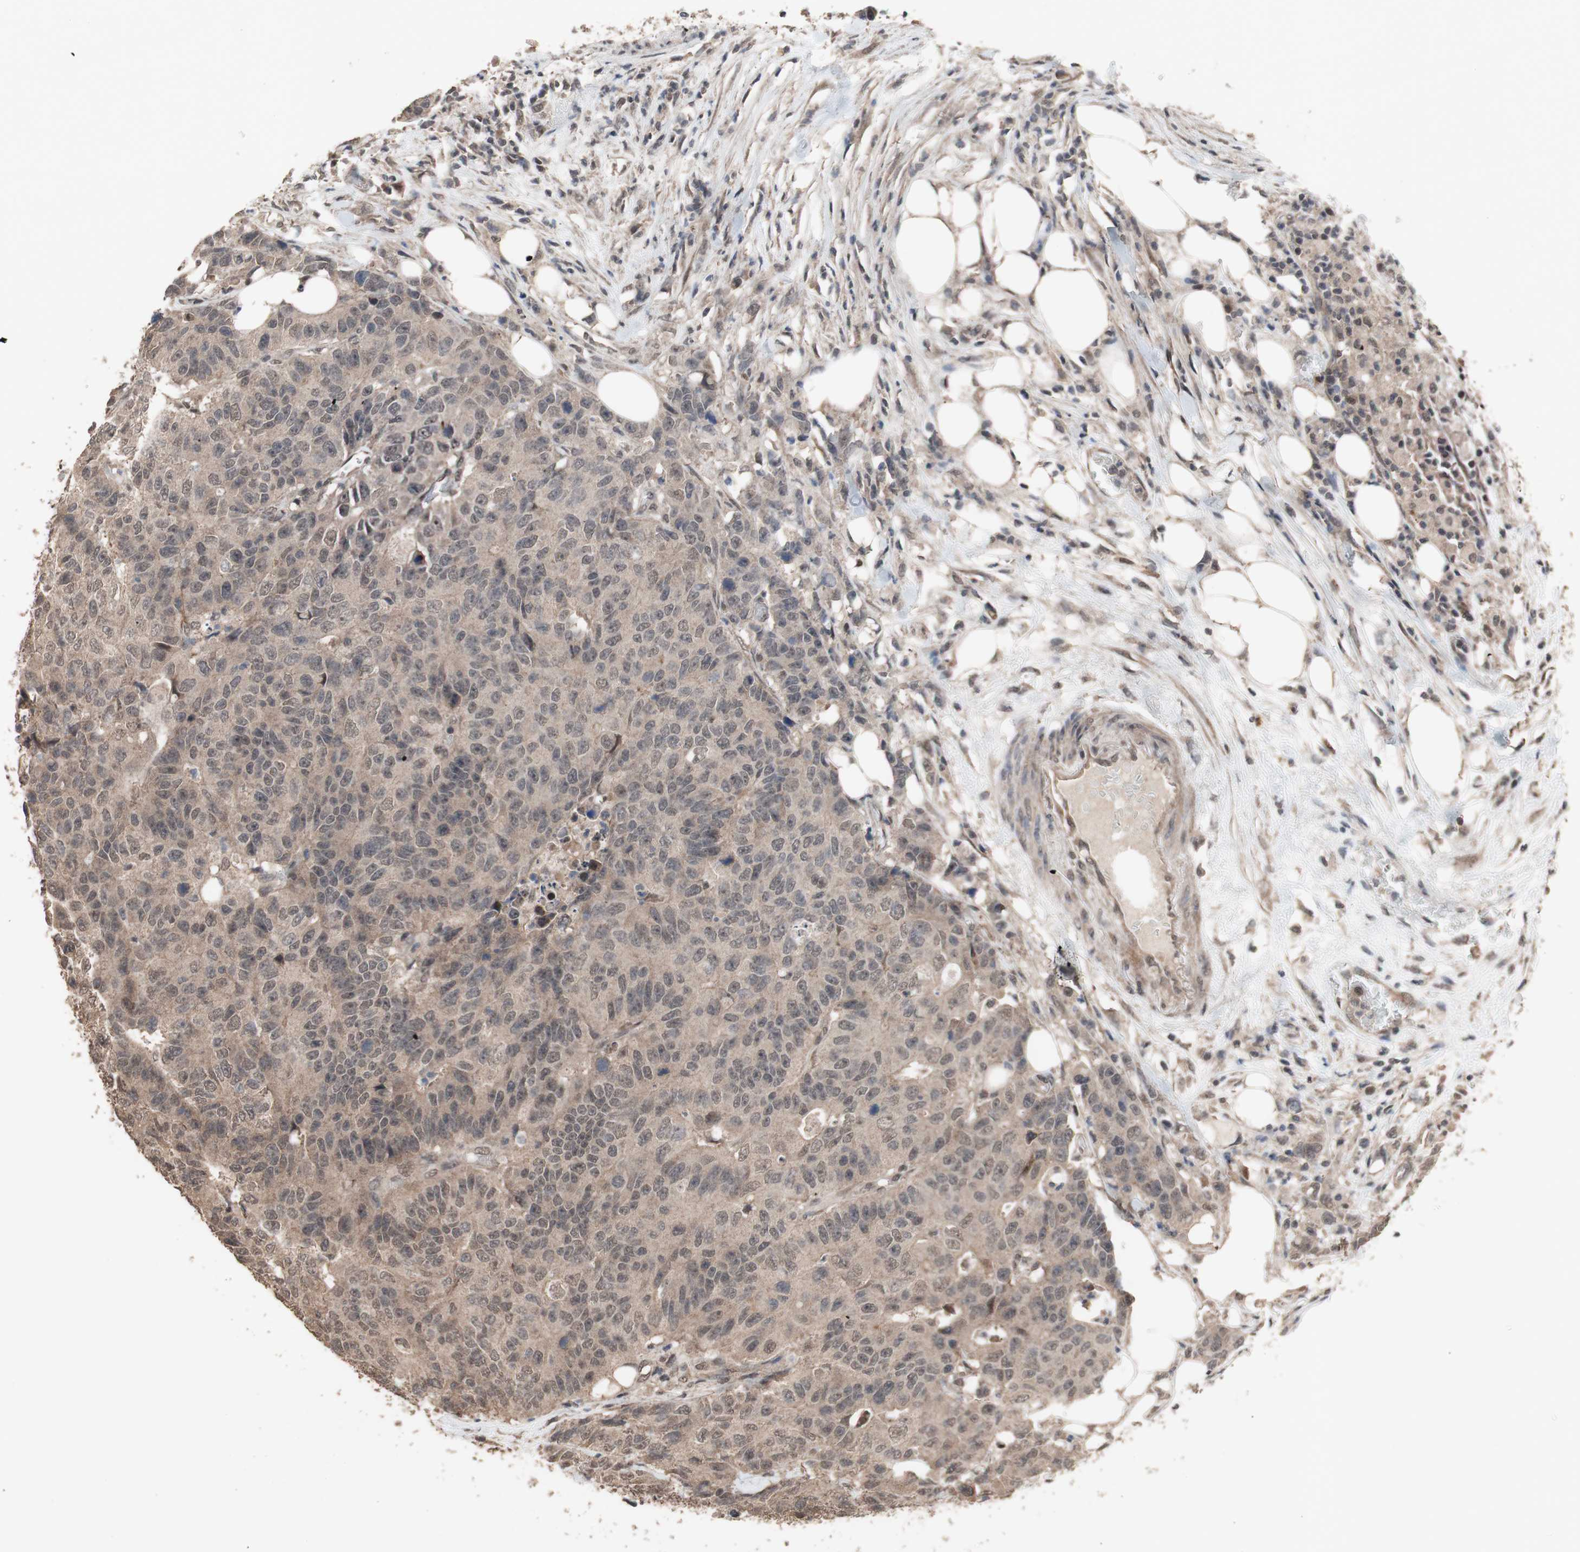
{"staining": {"intensity": "moderate", "quantity": ">75%", "location": "cytoplasmic/membranous"}, "tissue": "colorectal cancer", "cell_type": "Tumor cells", "image_type": "cancer", "snomed": [{"axis": "morphology", "description": "Adenocarcinoma, NOS"}, {"axis": "topography", "description": "Colon"}], "caption": "Immunohistochemistry (IHC) of human adenocarcinoma (colorectal) exhibits medium levels of moderate cytoplasmic/membranous positivity in approximately >75% of tumor cells.", "gene": "KANSL1", "patient": {"sex": "female", "age": 86}}